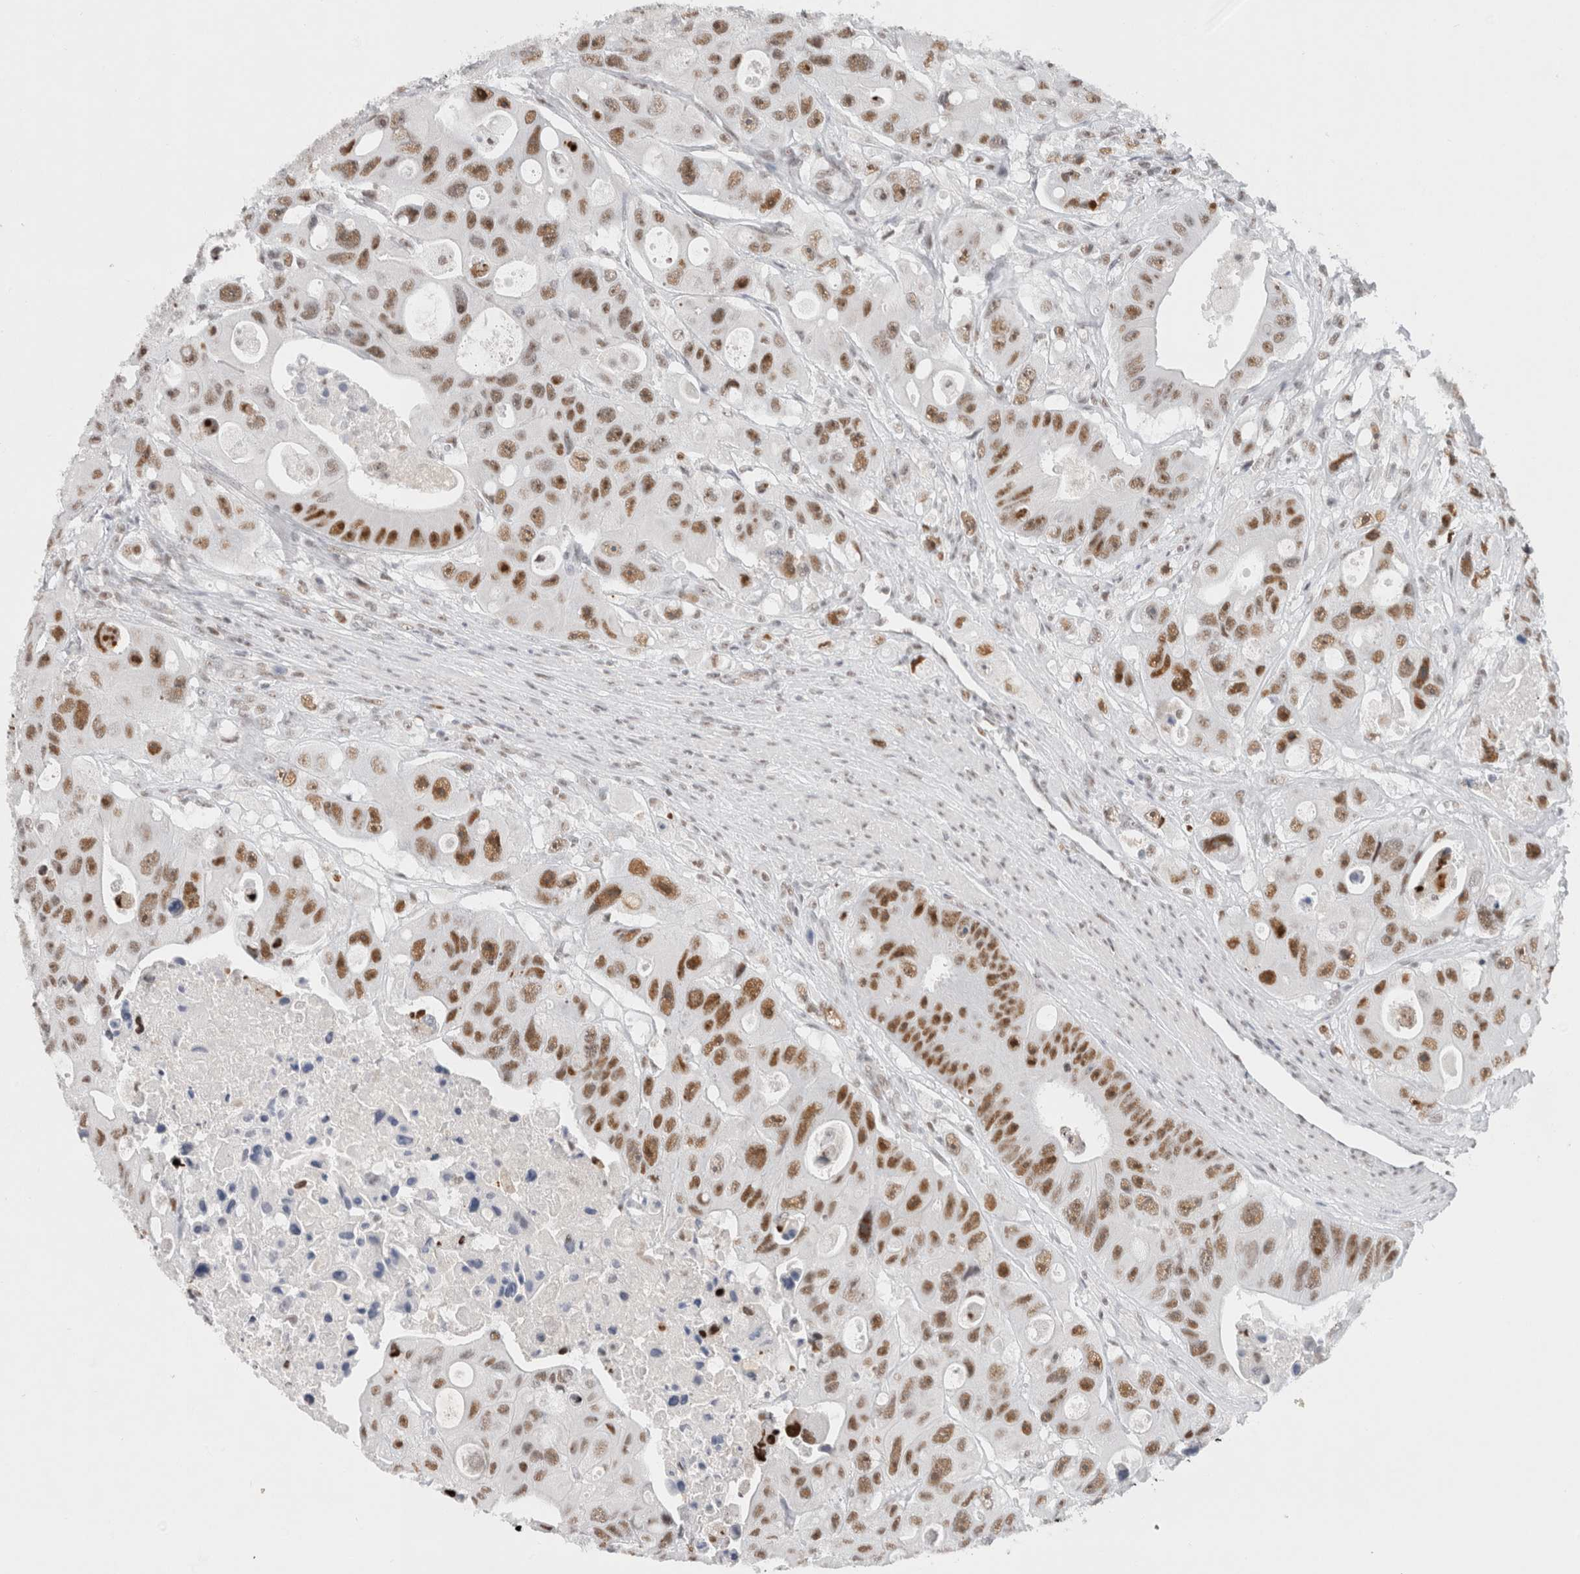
{"staining": {"intensity": "moderate", "quantity": ">75%", "location": "nuclear"}, "tissue": "colorectal cancer", "cell_type": "Tumor cells", "image_type": "cancer", "snomed": [{"axis": "morphology", "description": "Adenocarcinoma, NOS"}, {"axis": "topography", "description": "Colon"}], "caption": "The immunohistochemical stain labels moderate nuclear positivity in tumor cells of colorectal cancer (adenocarcinoma) tissue.", "gene": "COPS7A", "patient": {"sex": "female", "age": 46}}